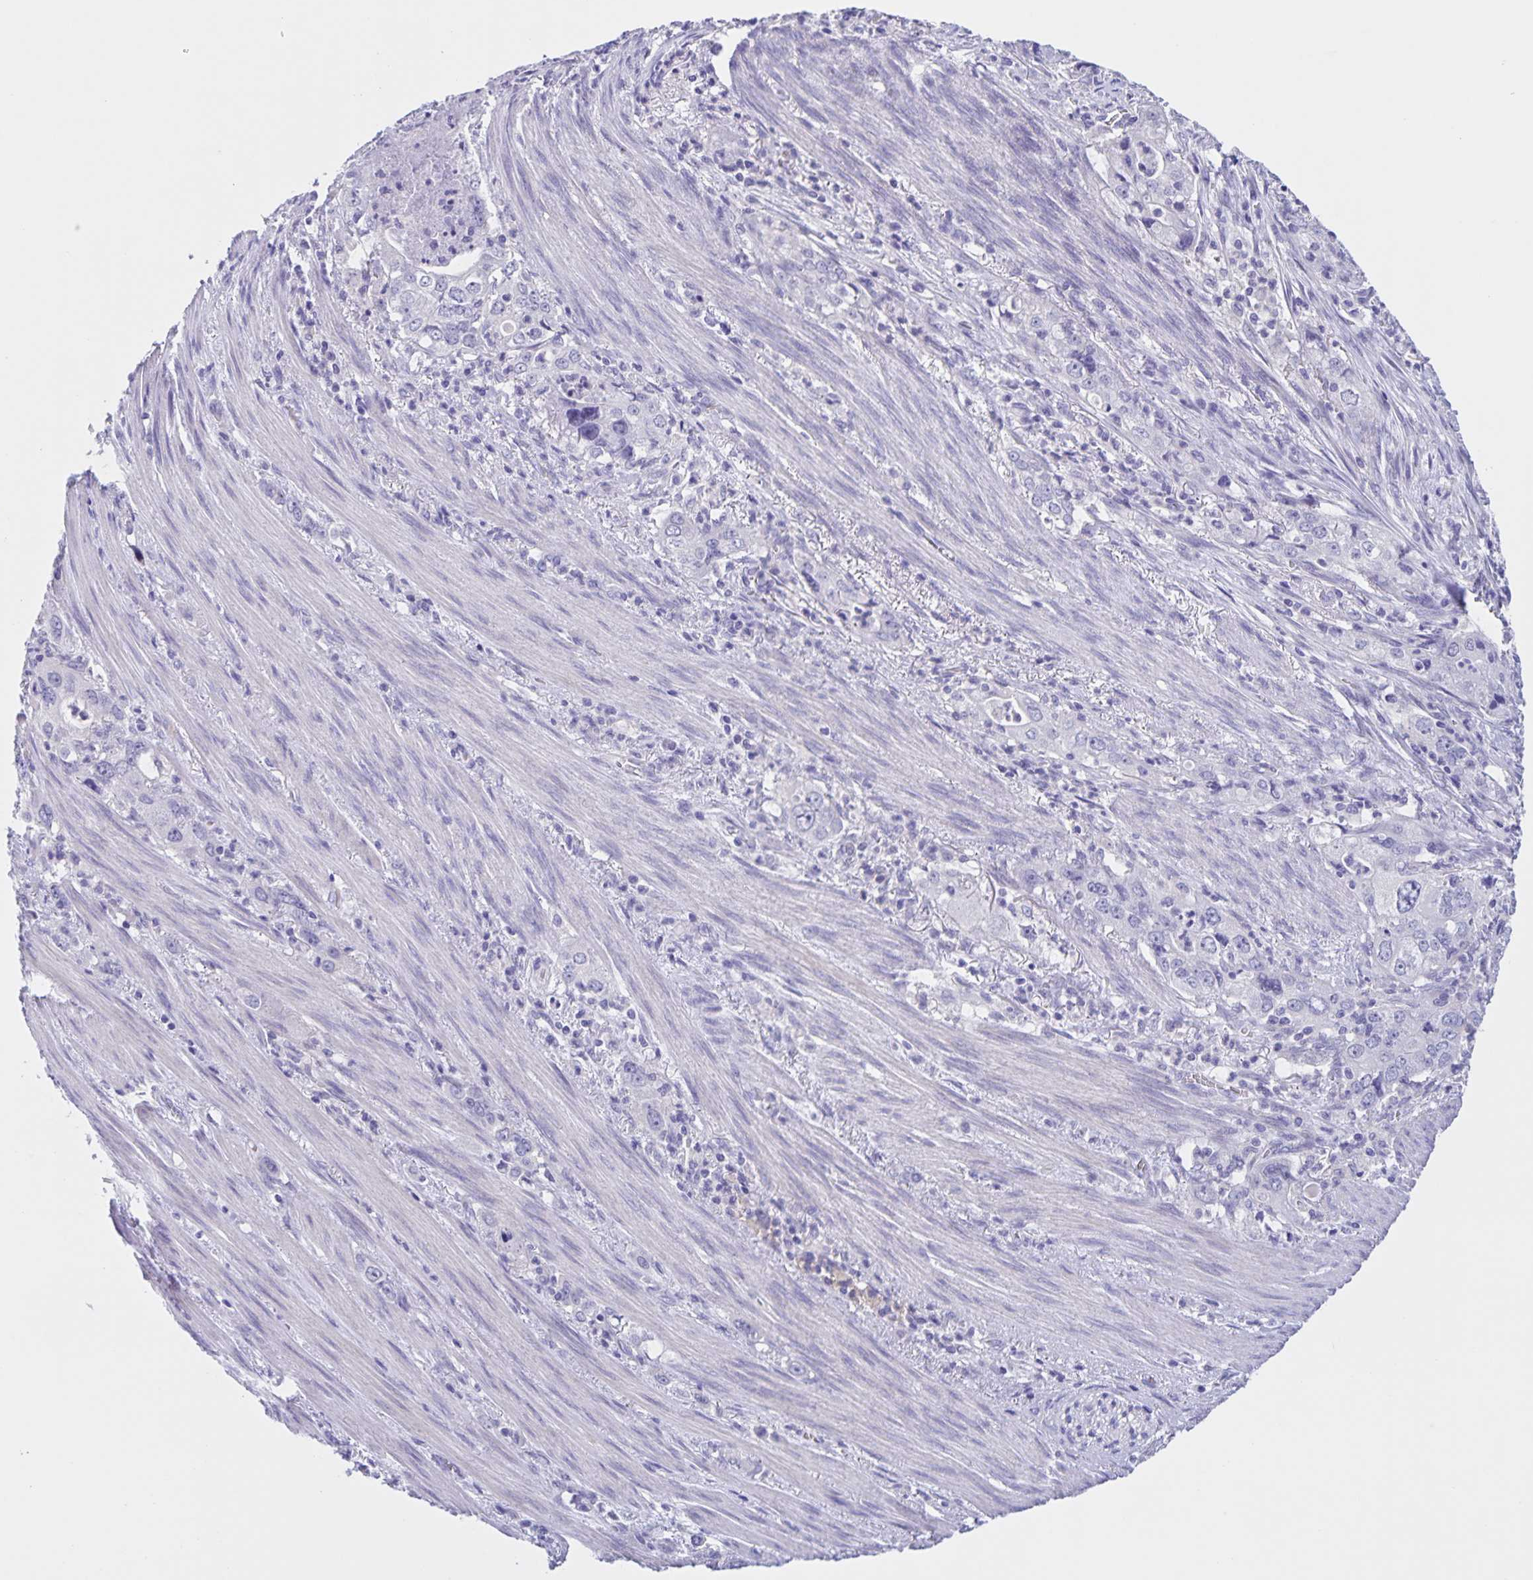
{"staining": {"intensity": "negative", "quantity": "none", "location": "none"}, "tissue": "stomach cancer", "cell_type": "Tumor cells", "image_type": "cancer", "snomed": [{"axis": "morphology", "description": "Adenocarcinoma, NOS"}, {"axis": "topography", "description": "Stomach, upper"}], "caption": "Stomach adenocarcinoma was stained to show a protein in brown. There is no significant expression in tumor cells.", "gene": "DMGDH", "patient": {"sex": "male", "age": 75}}